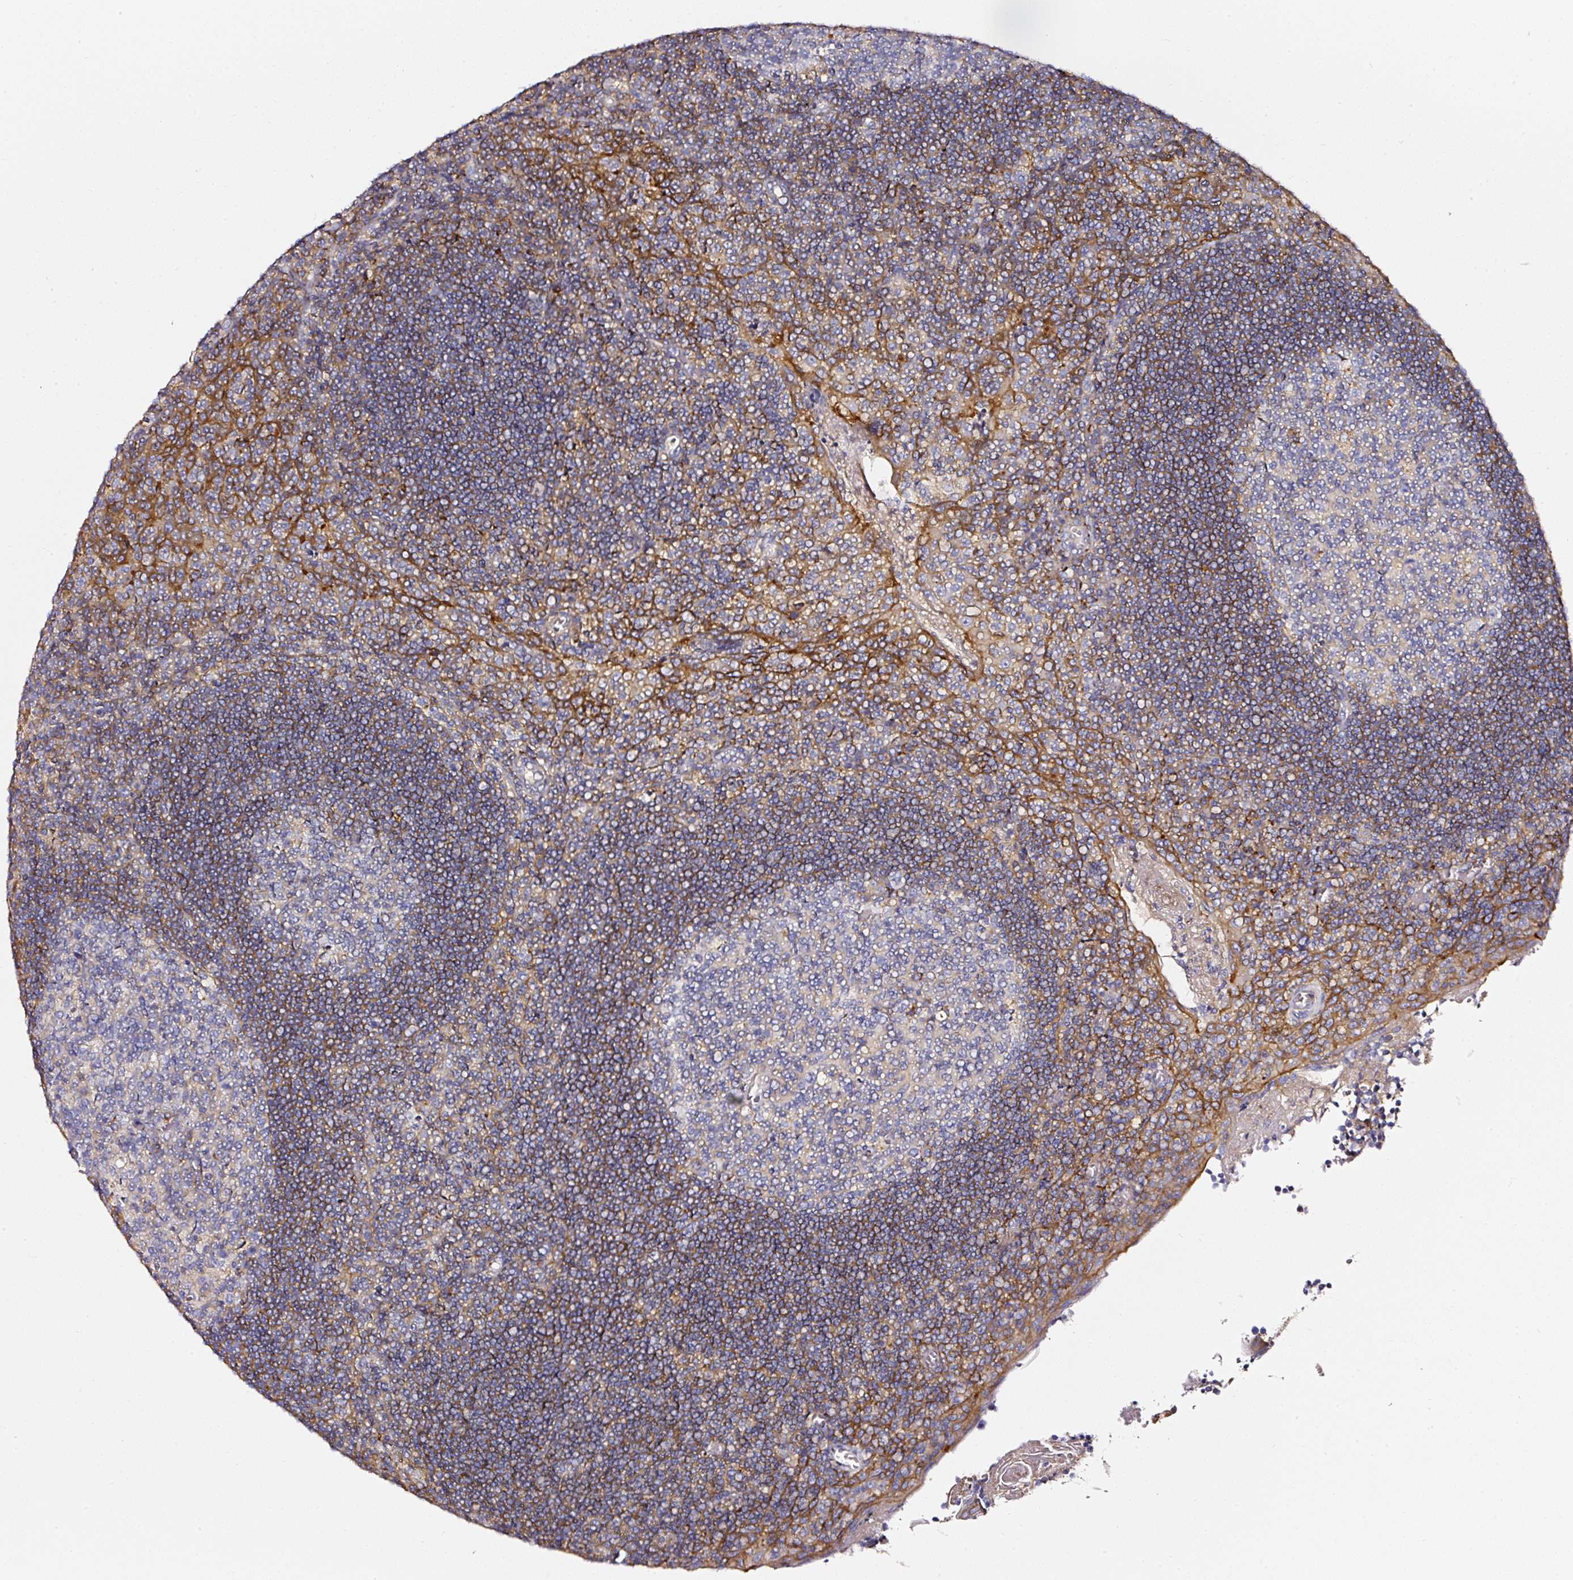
{"staining": {"intensity": "negative", "quantity": "none", "location": "none"}, "tissue": "tonsil", "cell_type": "Germinal center cells", "image_type": "normal", "snomed": [{"axis": "morphology", "description": "Normal tissue, NOS"}, {"axis": "topography", "description": "Tonsil"}], "caption": "Immunohistochemical staining of normal human tonsil shows no significant expression in germinal center cells. The staining is performed using DAB brown chromogen with nuclei counter-stained in using hematoxylin.", "gene": "CD47", "patient": {"sex": "male", "age": 17}}